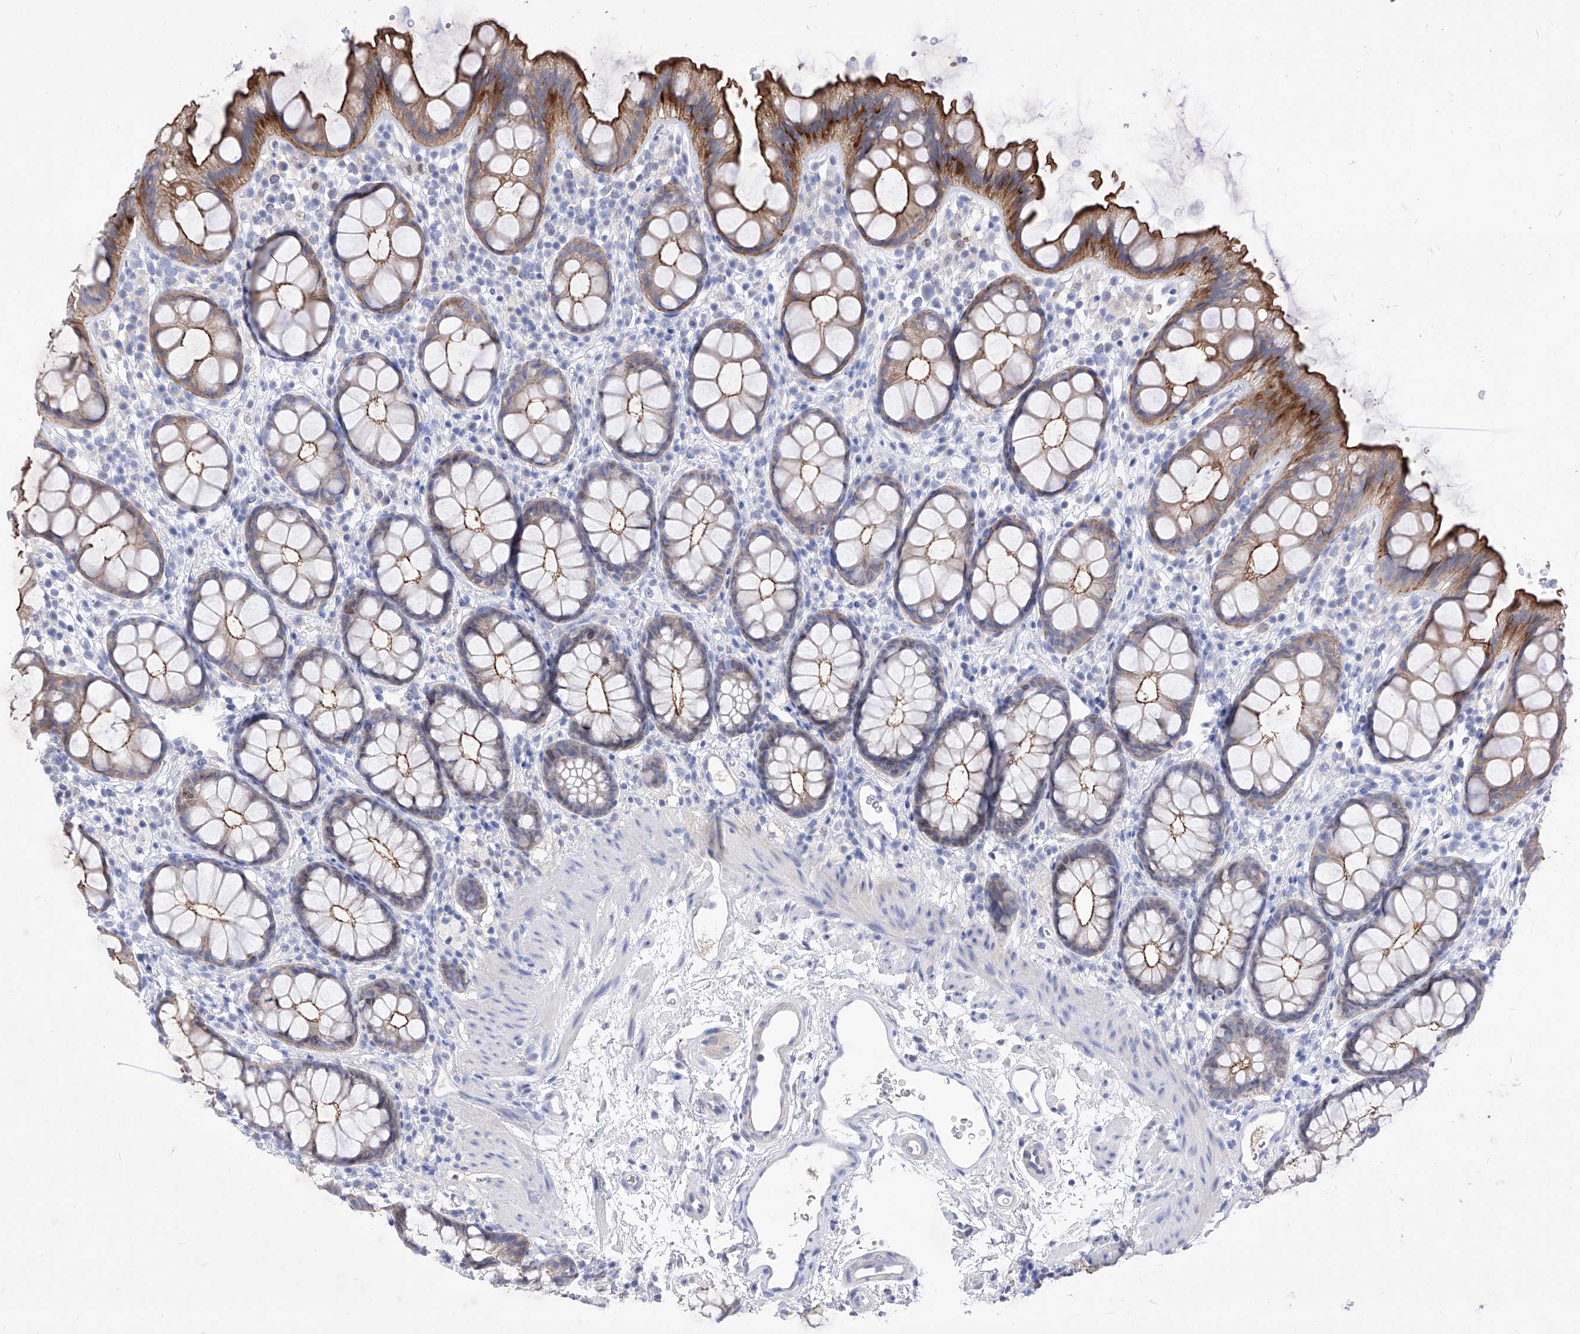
{"staining": {"intensity": "moderate", "quantity": "25%-75%", "location": "cytoplasmic/membranous"}, "tissue": "rectum", "cell_type": "Glandular cells", "image_type": "normal", "snomed": [{"axis": "morphology", "description": "Normal tissue, NOS"}, {"axis": "topography", "description": "Rectum"}], "caption": "An immunohistochemistry (IHC) histopathology image of unremarkable tissue is shown. Protein staining in brown highlights moderate cytoplasmic/membranous positivity in rectum within glandular cells. The protein of interest is shown in brown color, while the nuclei are stained blue.", "gene": "VAX1", "patient": {"sex": "female", "age": 65}}